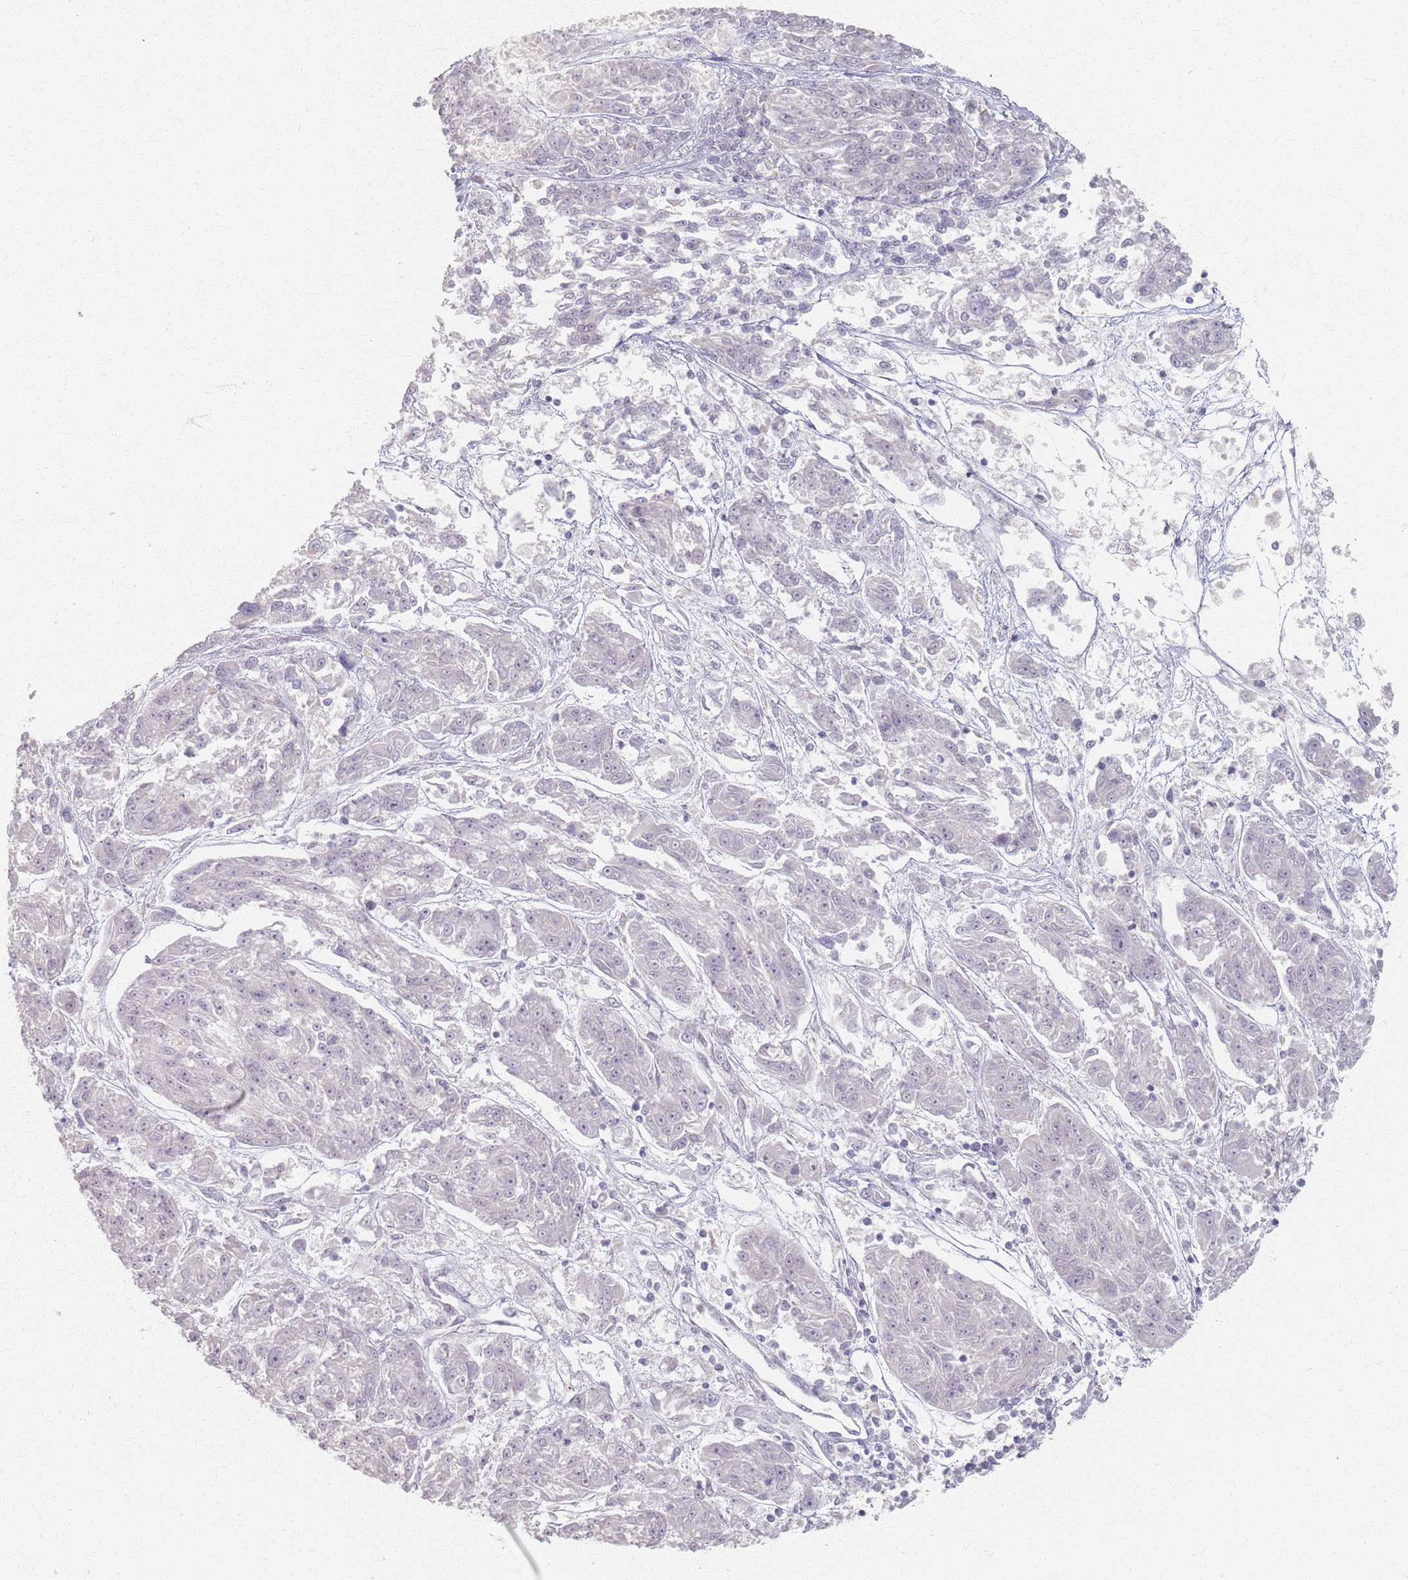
{"staining": {"intensity": "negative", "quantity": "none", "location": "none"}, "tissue": "melanoma", "cell_type": "Tumor cells", "image_type": "cancer", "snomed": [{"axis": "morphology", "description": "Malignant melanoma, NOS"}, {"axis": "topography", "description": "Skin"}], "caption": "DAB (3,3'-diaminobenzidine) immunohistochemical staining of malignant melanoma demonstrates no significant staining in tumor cells.", "gene": "PKD2L2", "patient": {"sex": "male", "age": 53}}